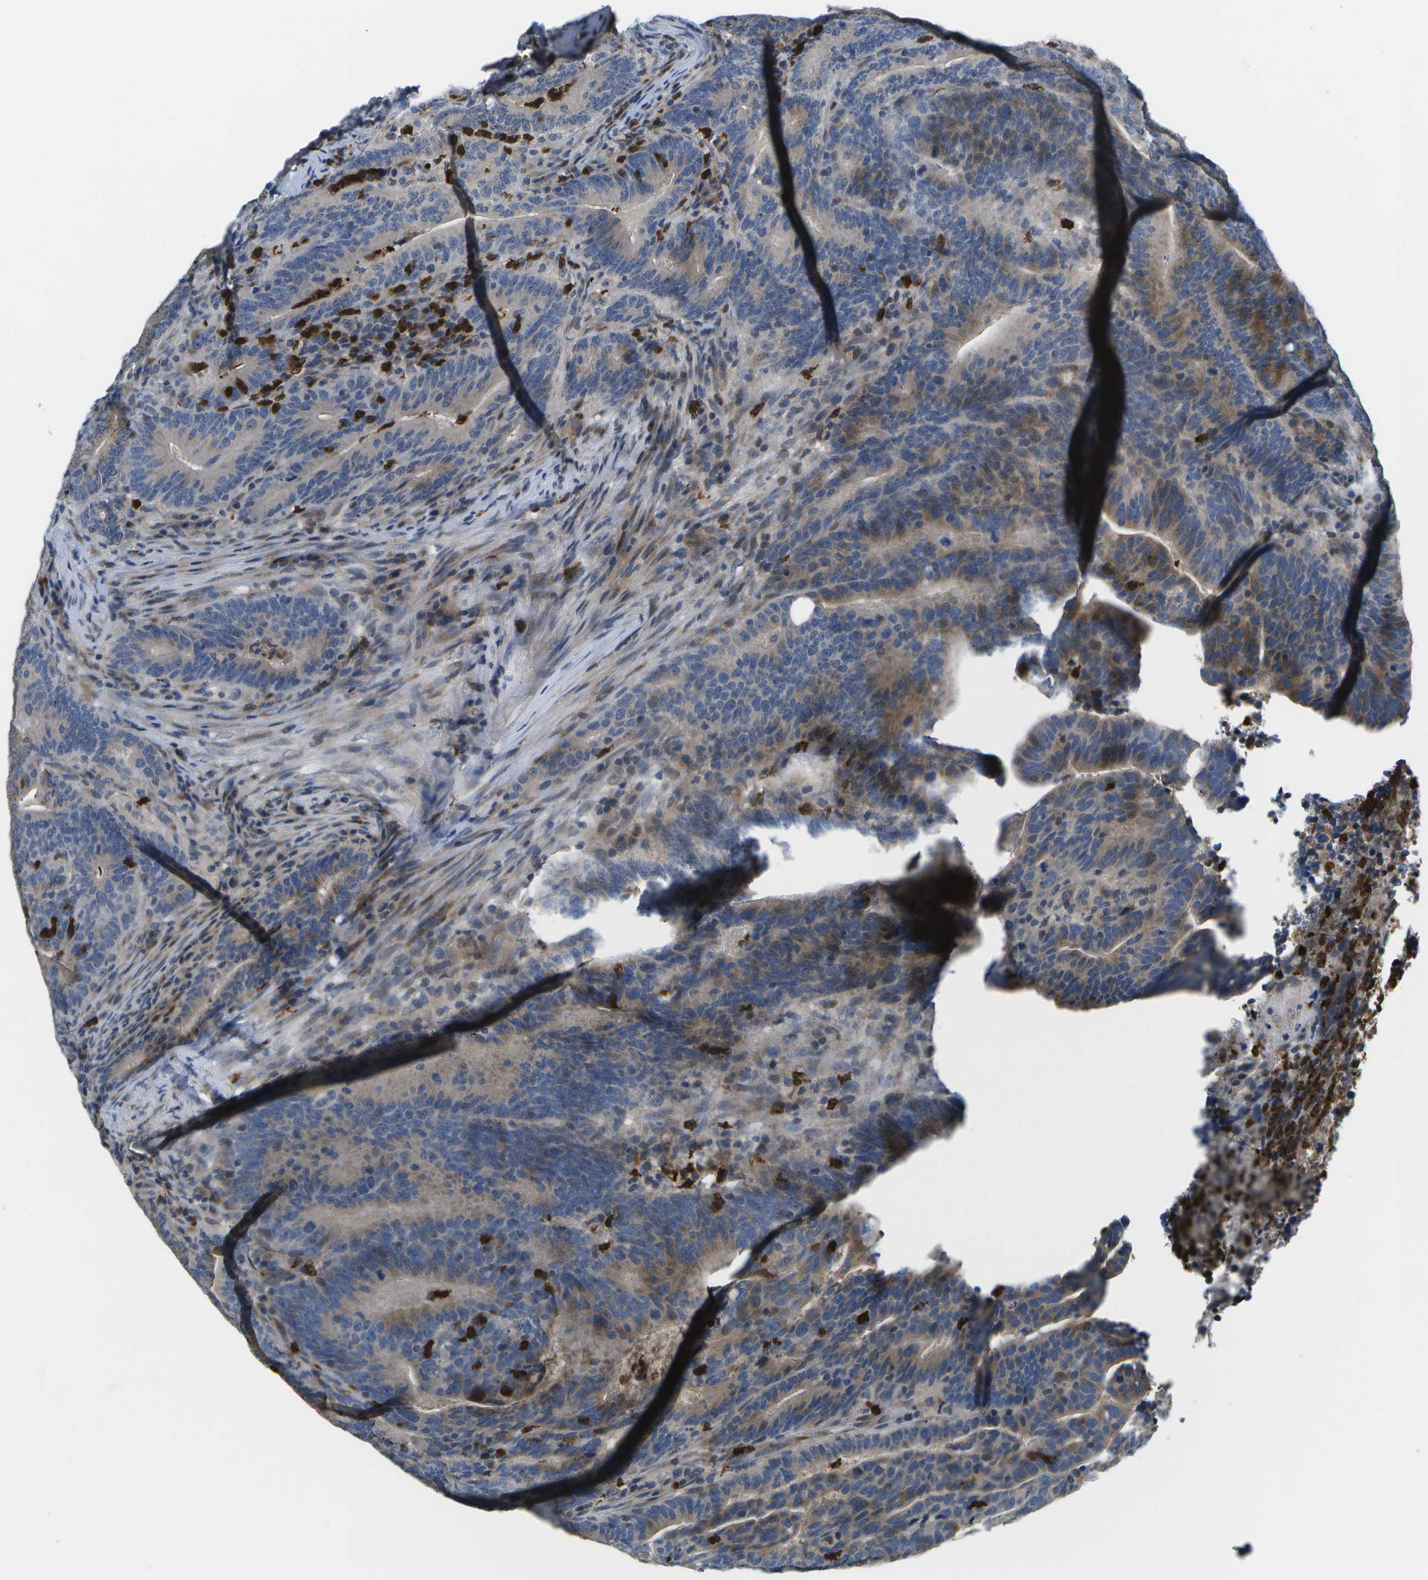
{"staining": {"intensity": "weak", "quantity": "25%-75%", "location": "cytoplasmic/membranous"}, "tissue": "colorectal cancer", "cell_type": "Tumor cells", "image_type": "cancer", "snomed": [{"axis": "morphology", "description": "Normal tissue, NOS"}, {"axis": "morphology", "description": "Adenocarcinoma, NOS"}, {"axis": "topography", "description": "Colon"}], "caption": "Tumor cells display low levels of weak cytoplasmic/membranous positivity in approximately 25%-75% of cells in colorectal cancer (adenocarcinoma).", "gene": "GALNT15", "patient": {"sex": "female", "age": 66}}